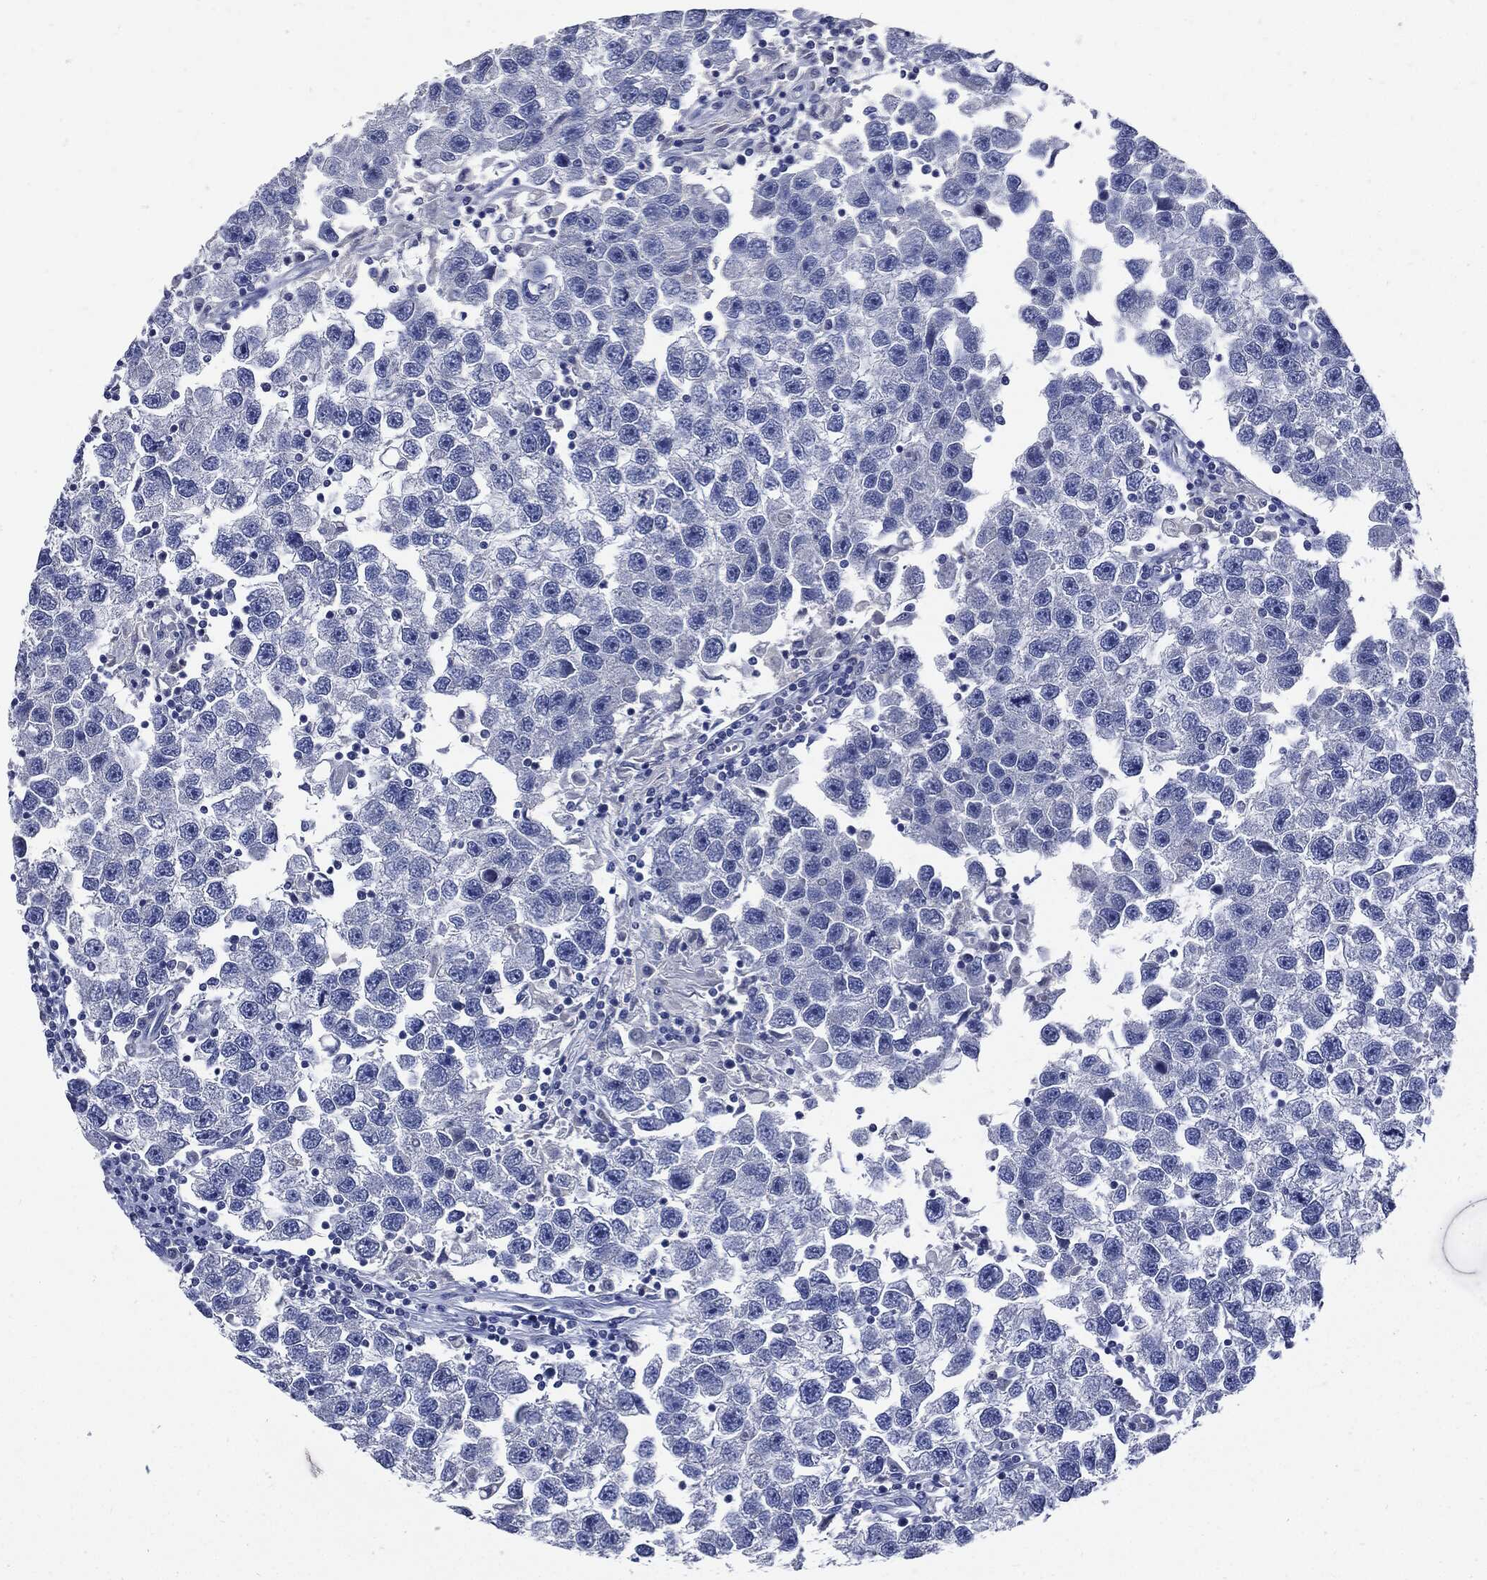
{"staining": {"intensity": "negative", "quantity": "none", "location": "none"}, "tissue": "testis cancer", "cell_type": "Tumor cells", "image_type": "cancer", "snomed": [{"axis": "morphology", "description": "Seminoma, NOS"}, {"axis": "topography", "description": "Testis"}], "caption": "Tumor cells are negative for protein expression in human seminoma (testis).", "gene": "CPE", "patient": {"sex": "male", "age": 26}}